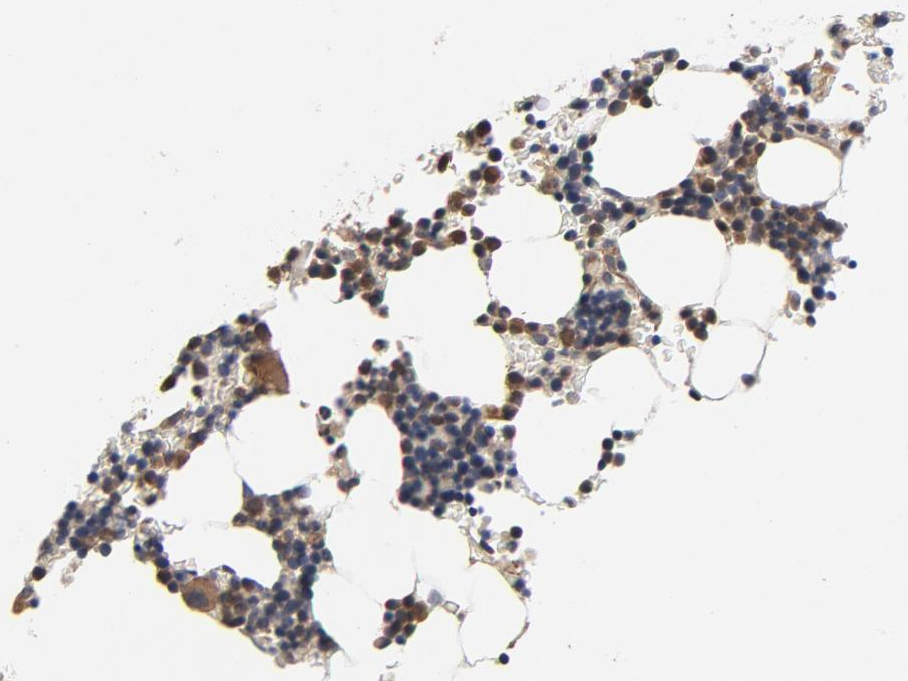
{"staining": {"intensity": "moderate", "quantity": "25%-75%", "location": "cytoplasmic/membranous,nuclear"}, "tissue": "bone marrow", "cell_type": "Hematopoietic cells", "image_type": "normal", "snomed": [{"axis": "morphology", "description": "Normal tissue, NOS"}, {"axis": "topography", "description": "Bone marrow"}], "caption": "Immunohistochemical staining of benign human bone marrow reveals medium levels of moderate cytoplasmic/membranous,nuclear positivity in about 25%-75% of hematopoietic cells.", "gene": "CDC37", "patient": {"sex": "female", "age": 78}}